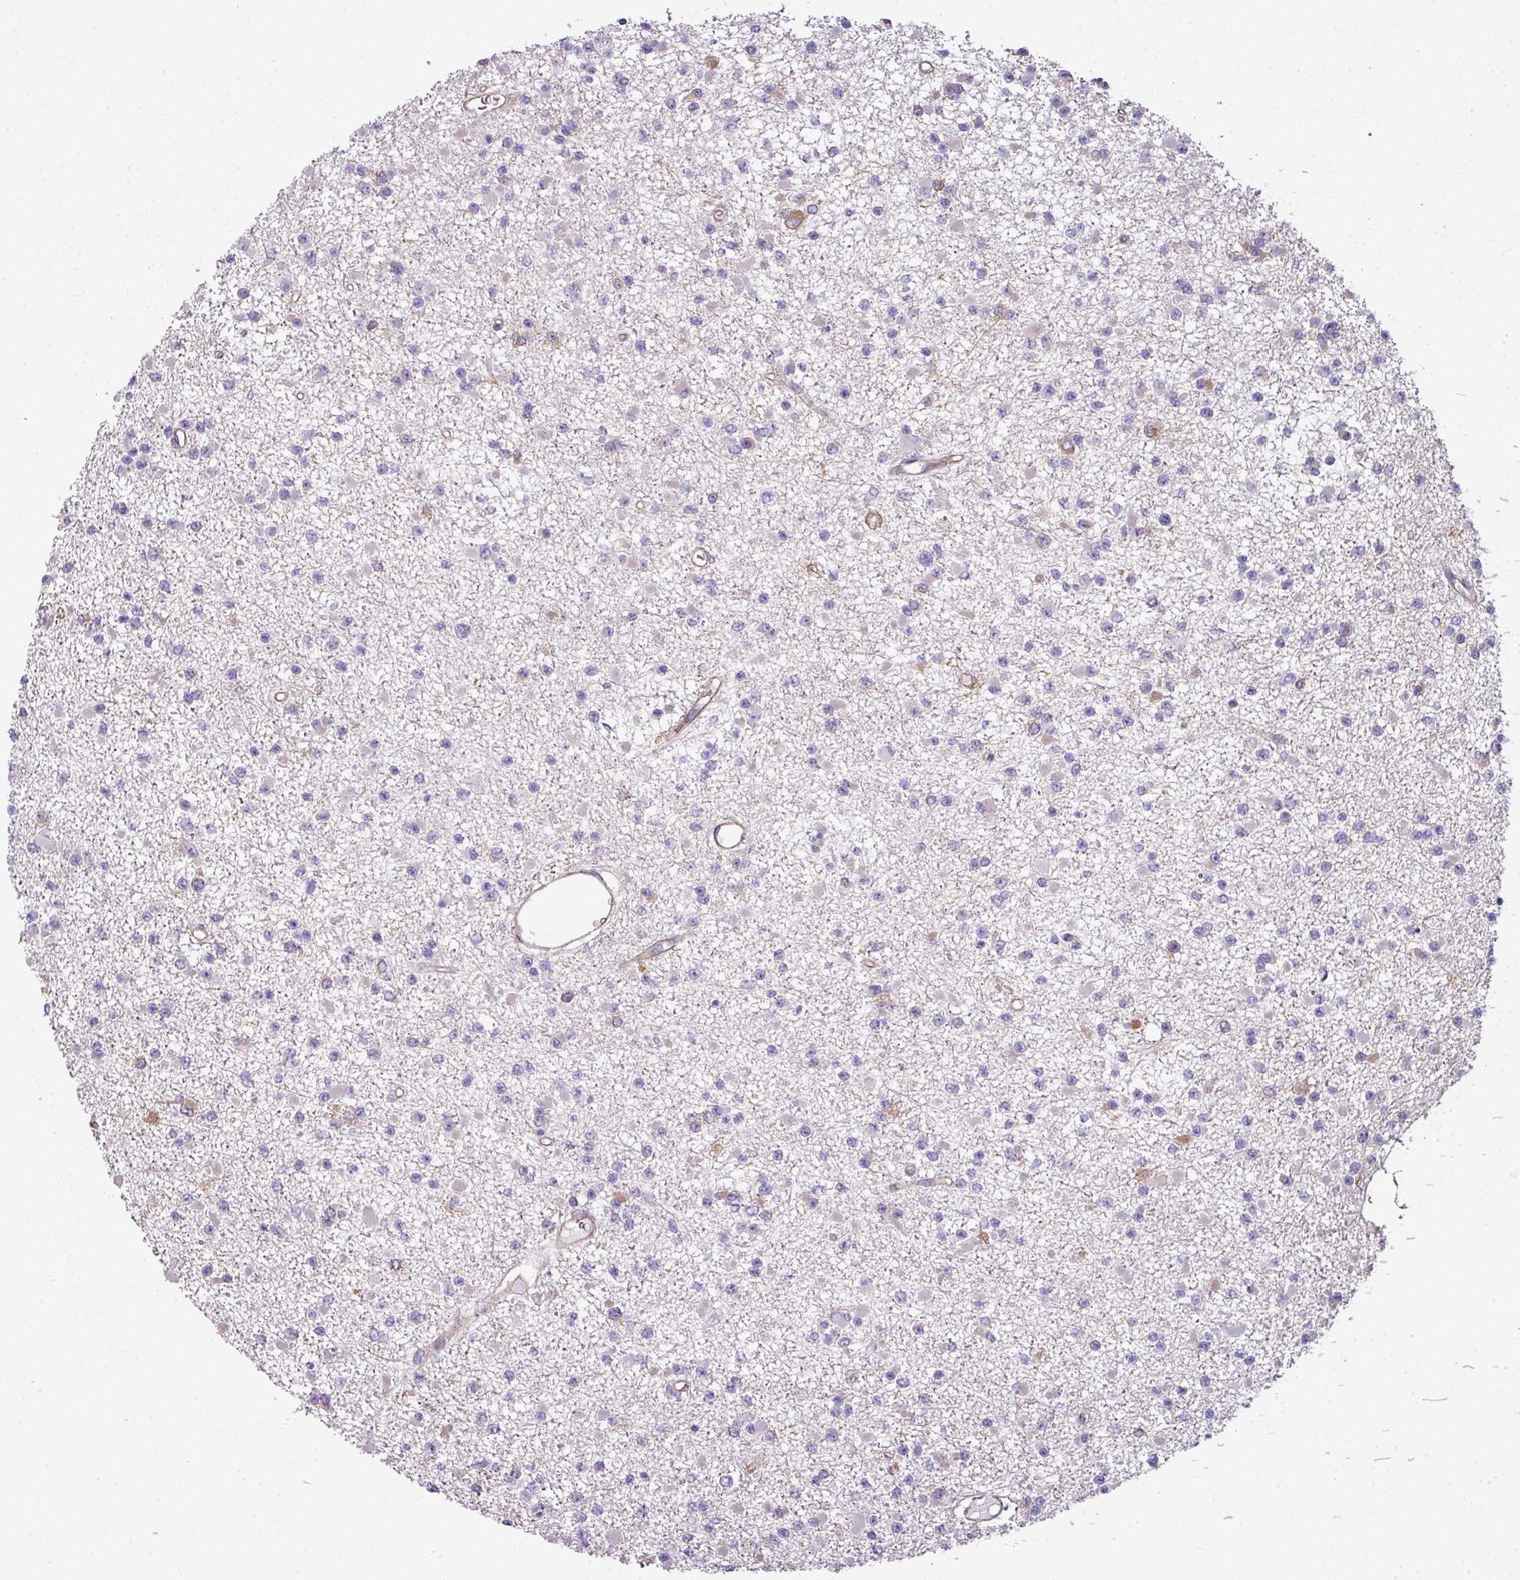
{"staining": {"intensity": "negative", "quantity": "none", "location": "none"}, "tissue": "glioma", "cell_type": "Tumor cells", "image_type": "cancer", "snomed": [{"axis": "morphology", "description": "Glioma, malignant, Low grade"}, {"axis": "topography", "description": "Brain"}], "caption": "The image reveals no significant positivity in tumor cells of glioma.", "gene": "PALS2", "patient": {"sex": "female", "age": 22}}